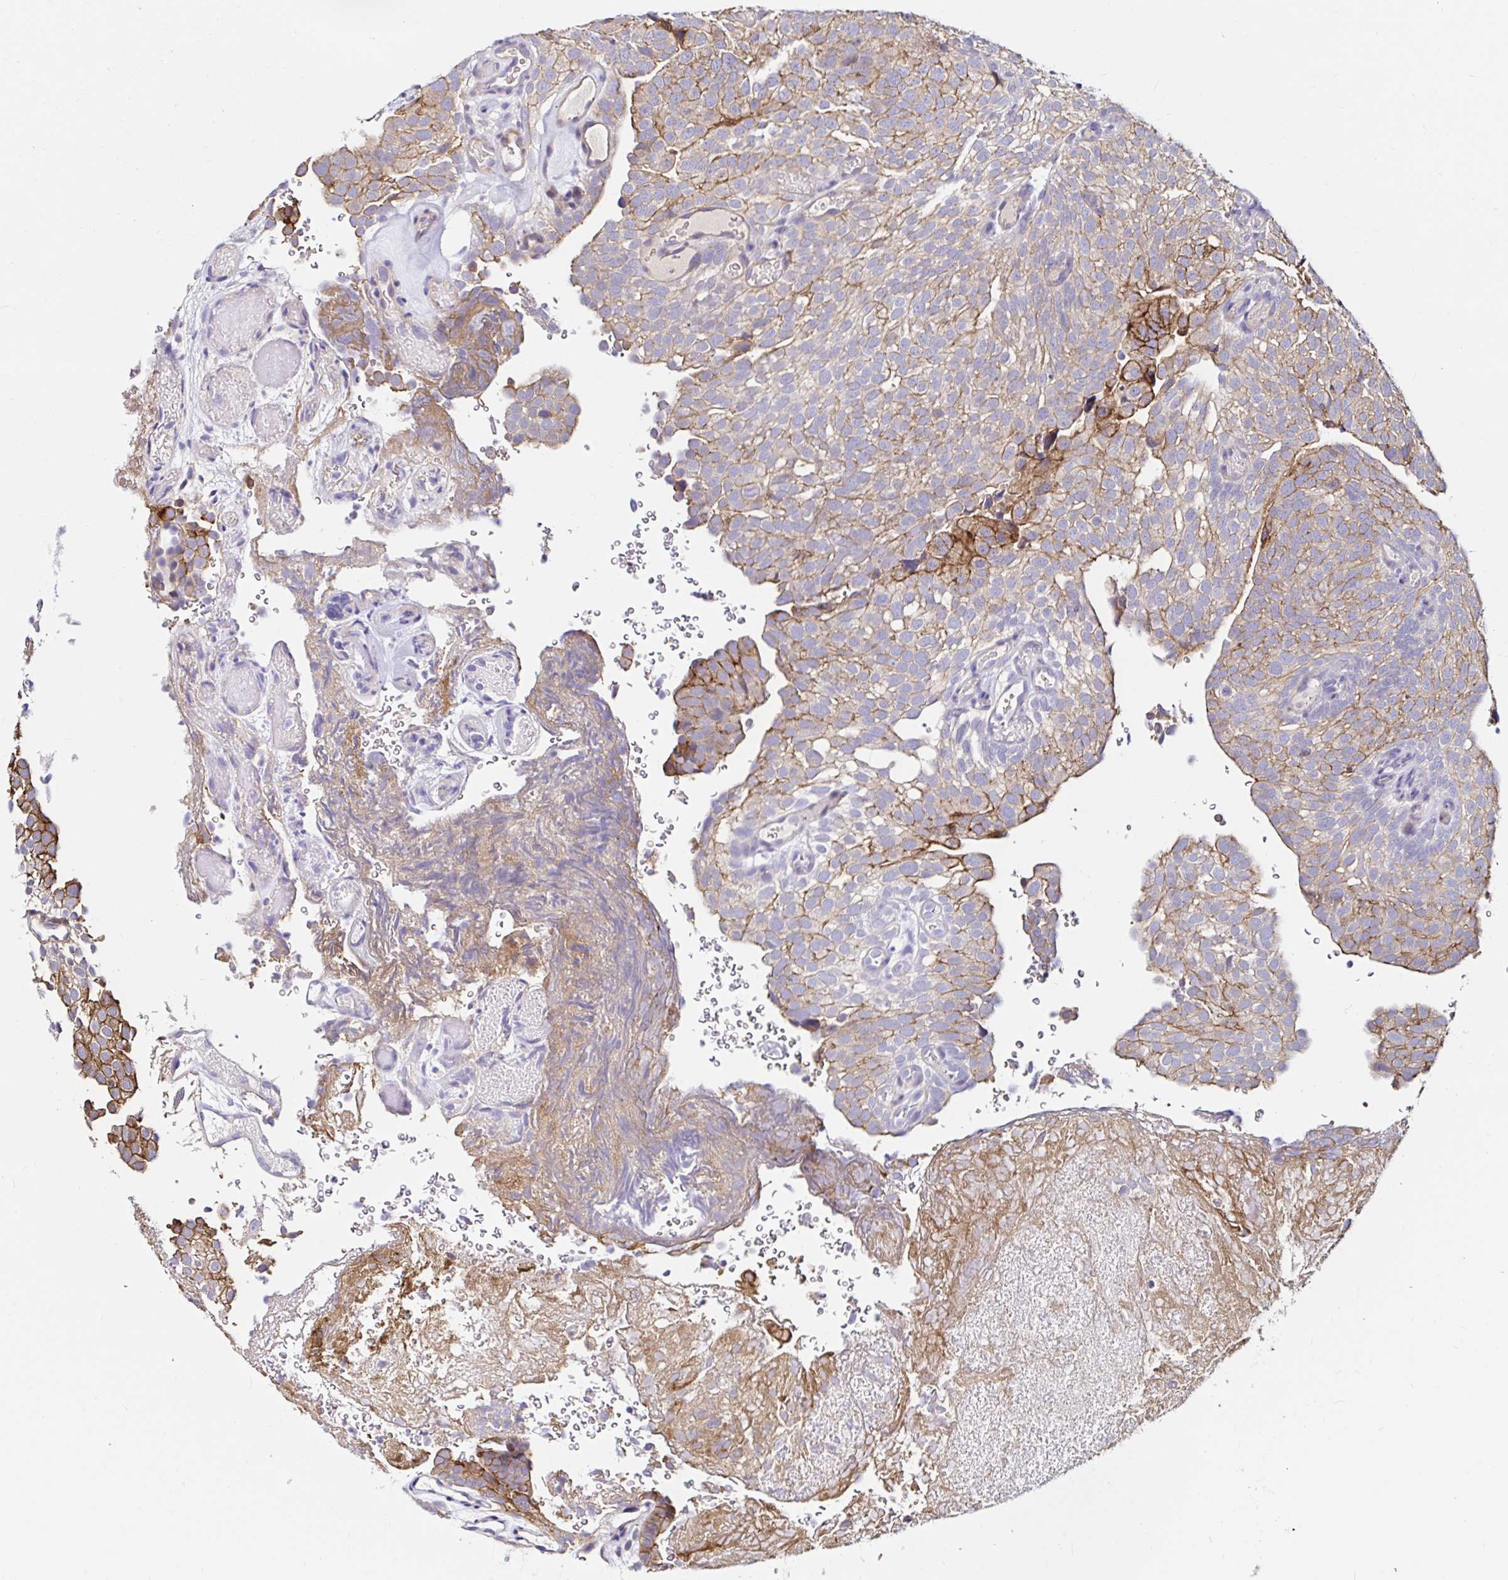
{"staining": {"intensity": "moderate", "quantity": ">75%", "location": "cytoplasmic/membranous"}, "tissue": "urothelial cancer", "cell_type": "Tumor cells", "image_type": "cancer", "snomed": [{"axis": "morphology", "description": "Urothelial carcinoma, Low grade"}, {"axis": "topography", "description": "Urinary bladder"}], "caption": "Immunohistochemical staining of human urothelial cancer reveals moderate cytoplasmic/membranous protein staining in about >75% of tumor cells.", "gene": "VSIG2", "patient": {"sex": "male", "age": 78}}